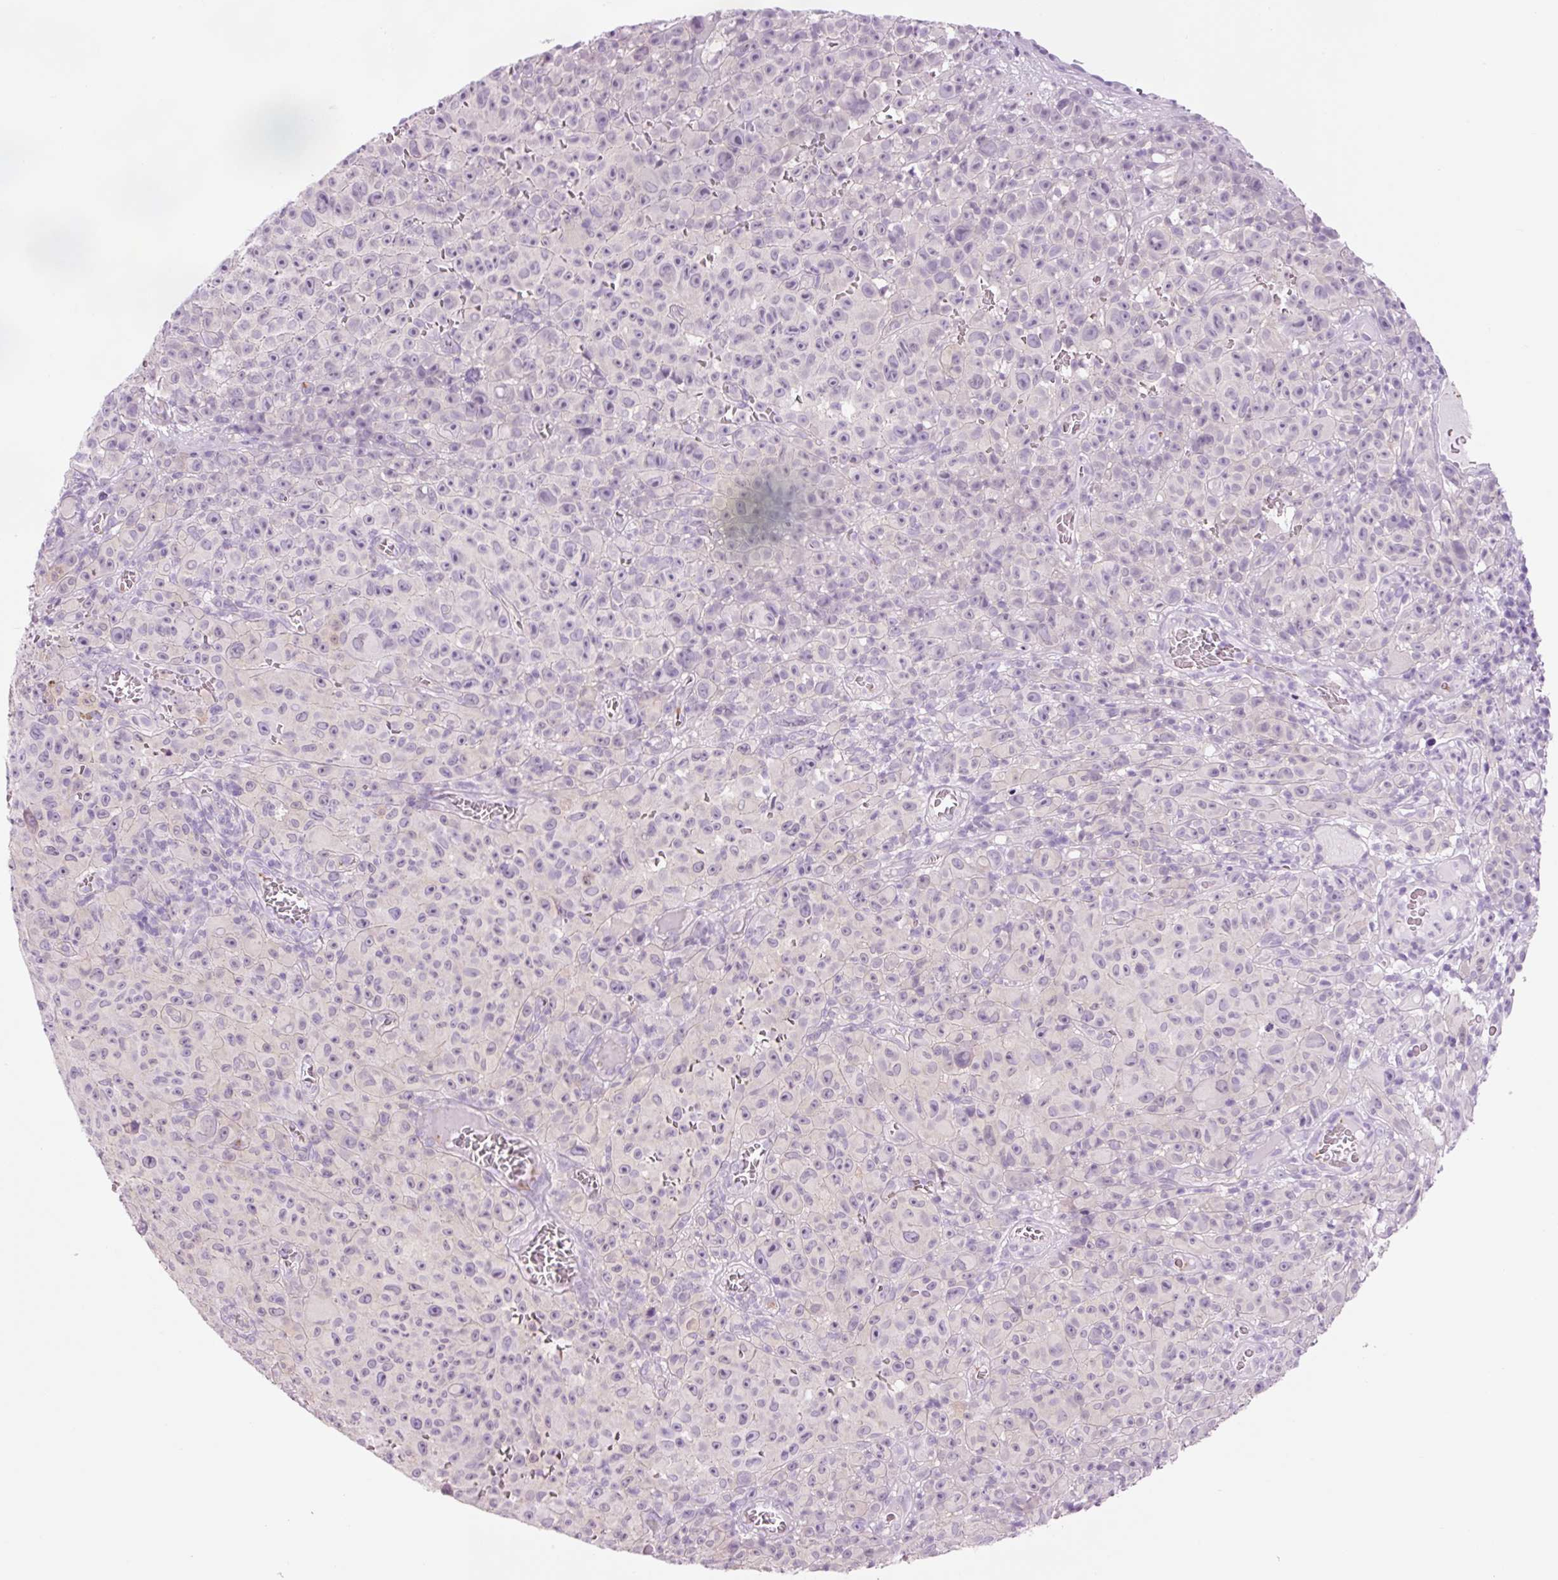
{"staining": {"intensity": "negative", "quantity": "none", "location": "none"}, "tissue": "melanoma", "cell_type": "Tumor cells", "image_type": "cancer", "snomed": [{"axis": "morphology", "description": "Malignant melanoma, NOS"}, {"axis": "topography", "description": "Skin"}], "caption": "Melanoma was stained to show a protein in brown. There is no significant positivity in tumor cells. (DAB IHC visualized using brightfield microscopy, high magnification).", "gene": "HSPA4L", "patient": {"sex": "female", "age": 82}}